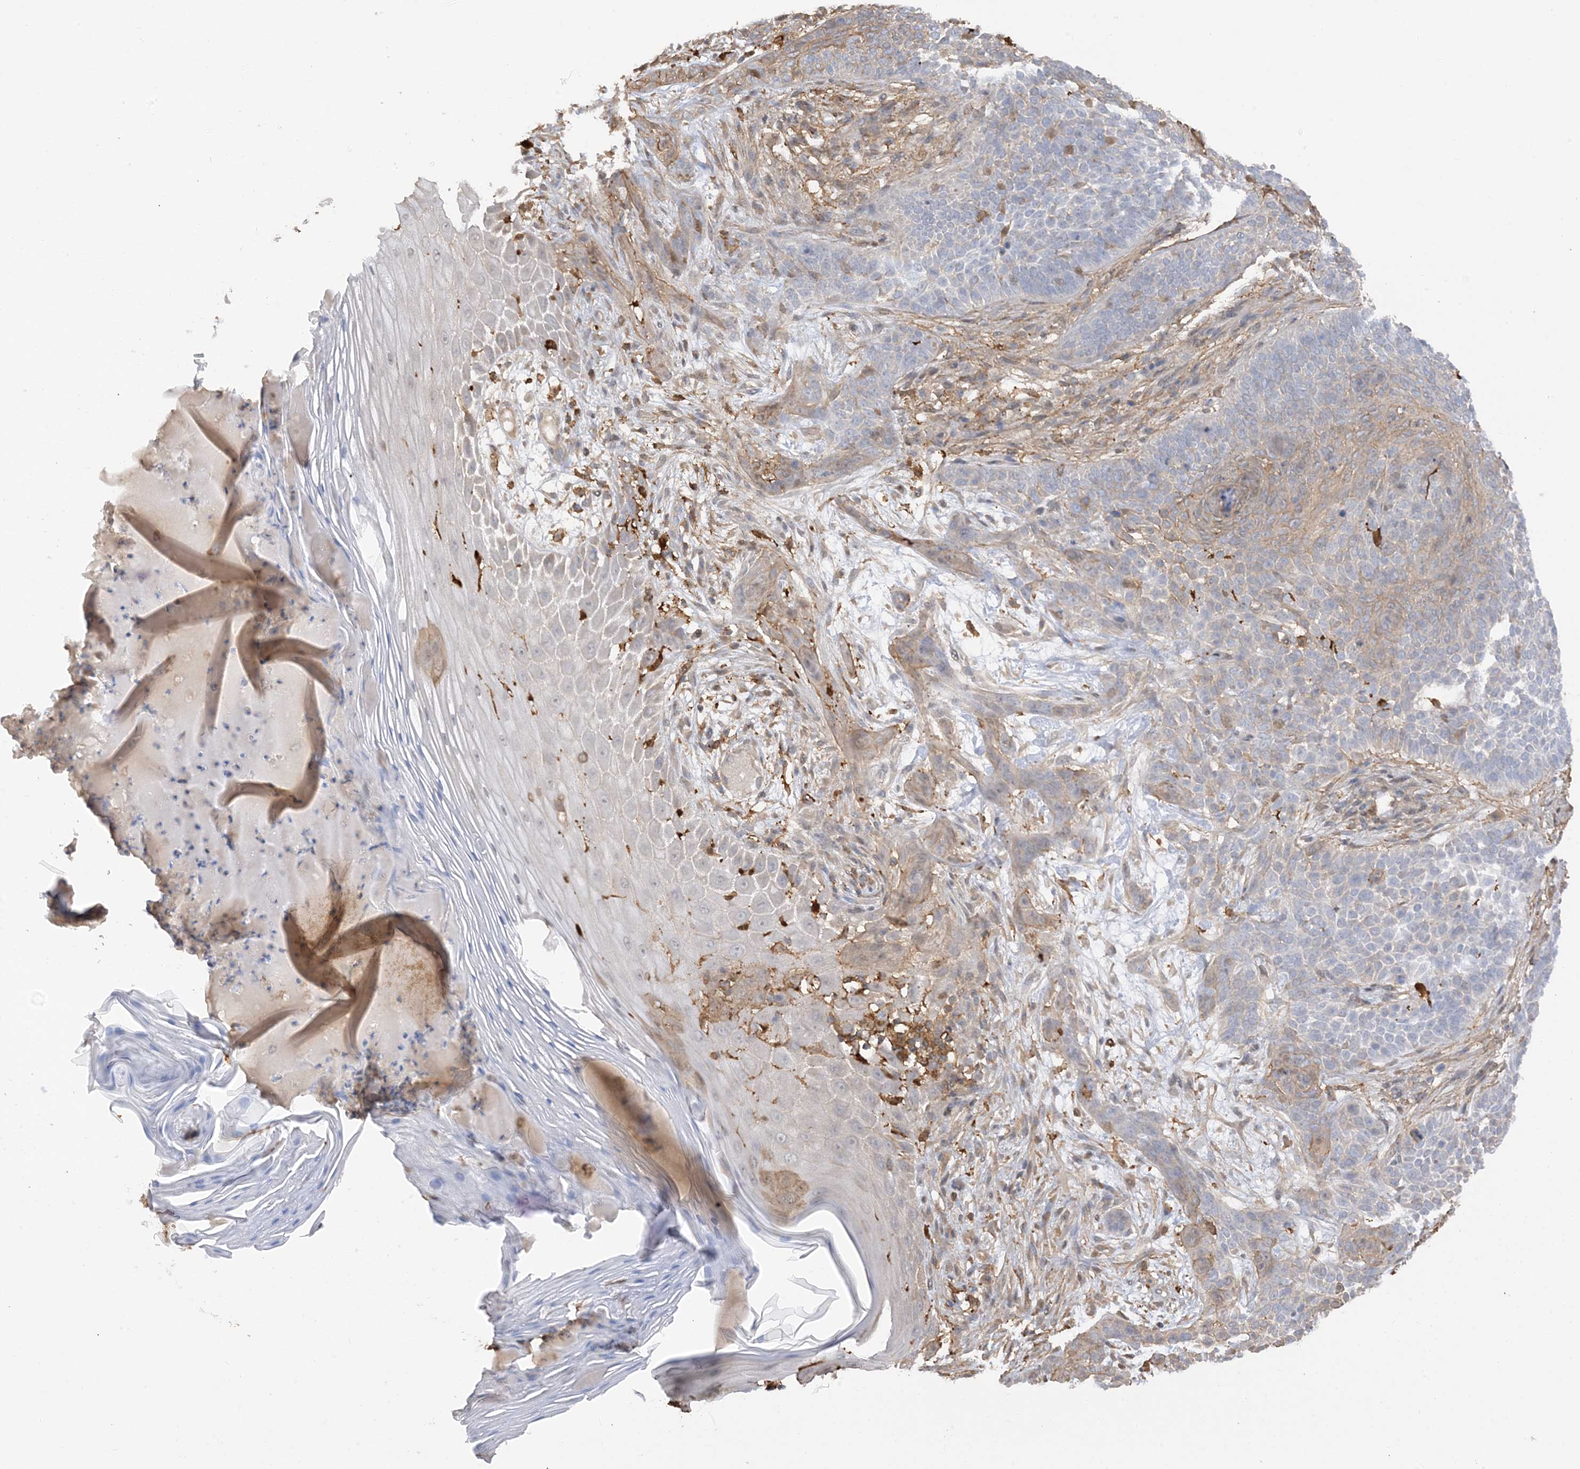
{"staining": {"intensity": "weak", "quantity": "<25%", "location": "cytoplasmic/membranous"}, "tissue": "skin cancer", "cell_type": "Tumor cells", "image_type": "cancer", "snomed": [{"axis": "morphology", "description": "Basal cell carcinoma"}, {"axis": "topography", "description": "Skin"}], "caption": "A photomicrograph of basal cell carcinoma (skin) stained for a protein reveals no brown staining in tumor cells.", "gene": "PHACTR2", "patient": {"sex": "male", "age": 85}}